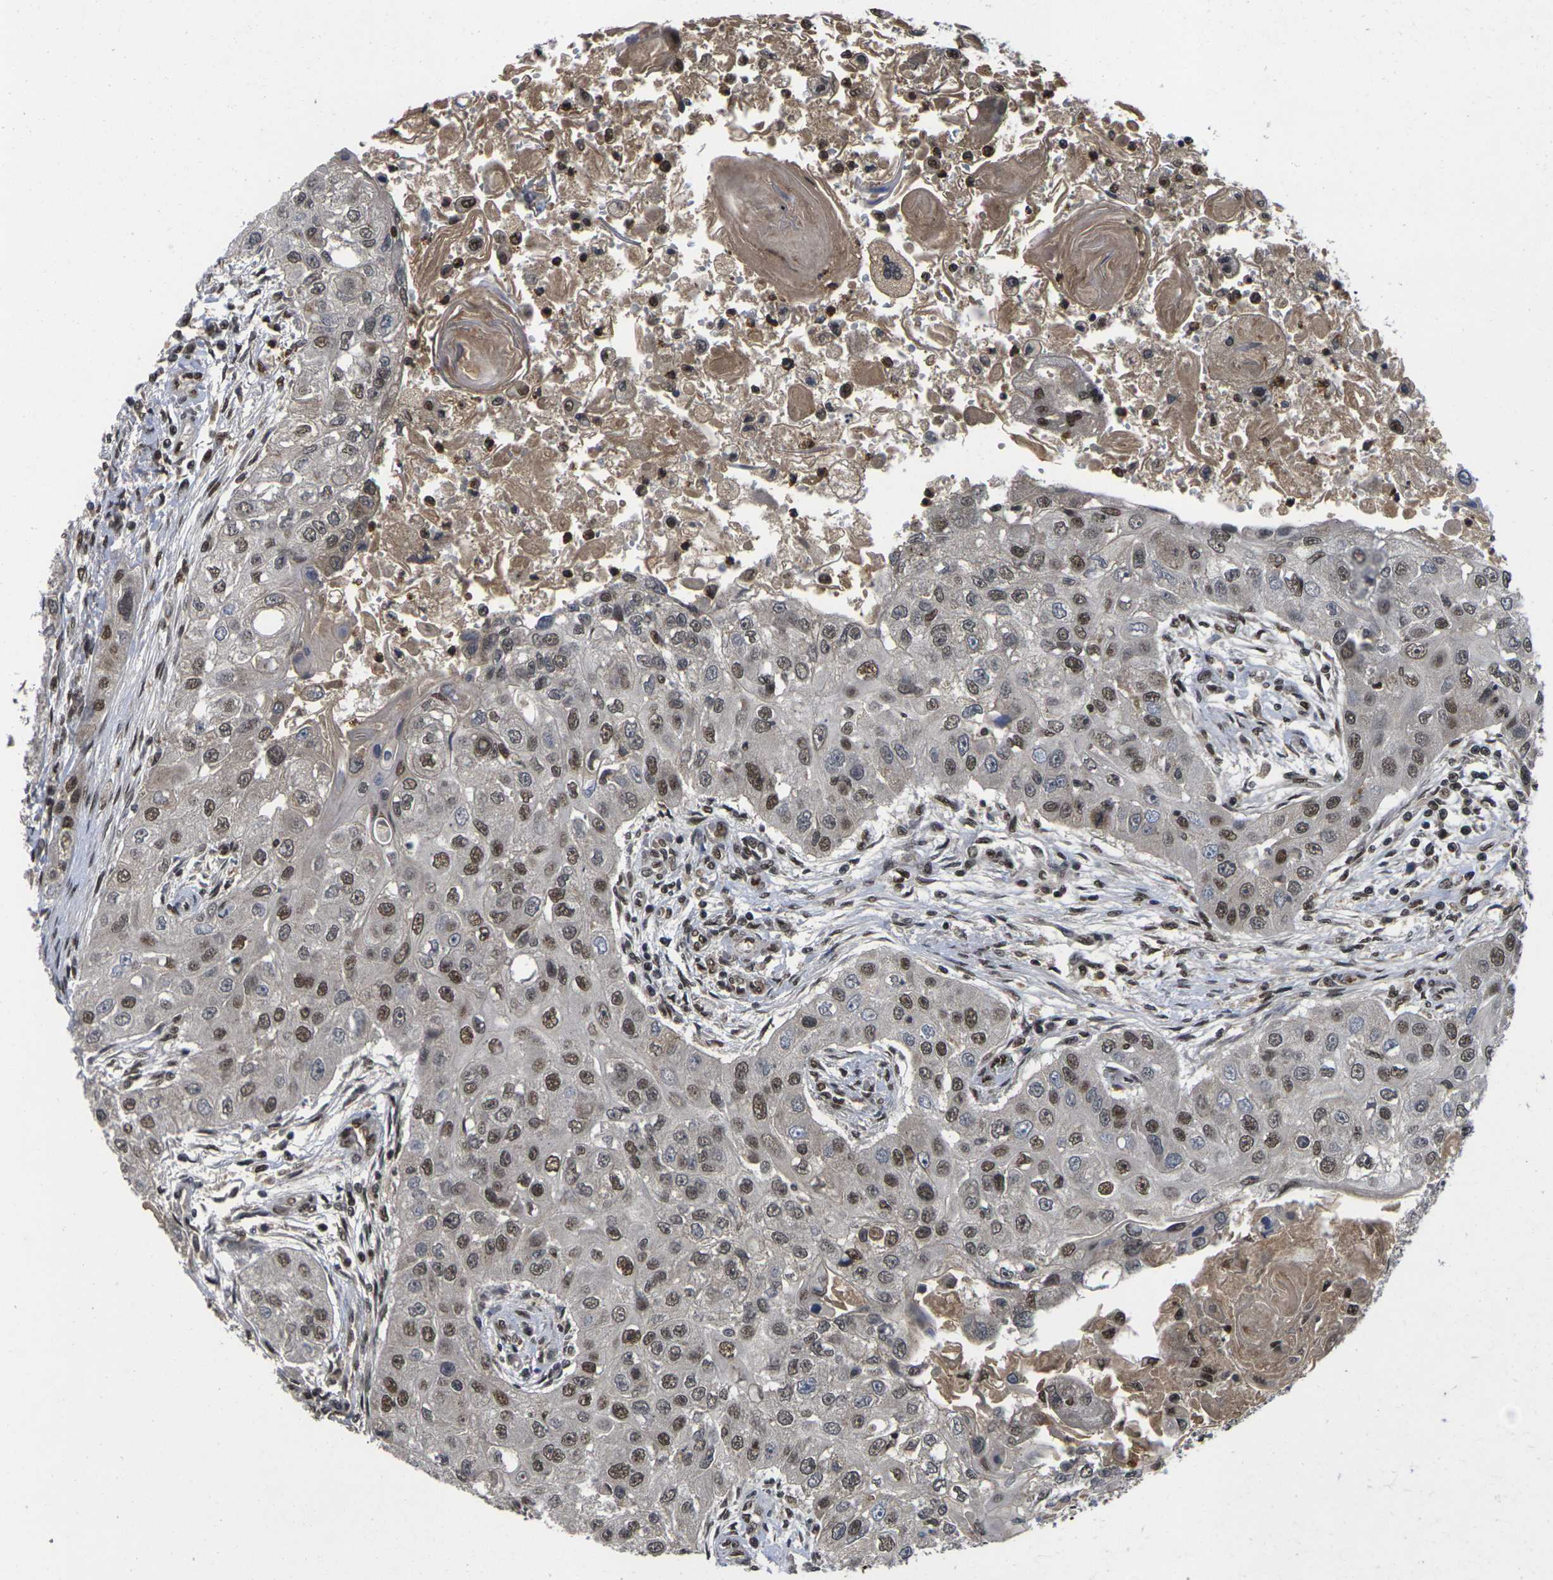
{"staining": {"intensity": "moderate", "quantity": "25%-75%", "location": "nuclear"}, "tissue": "head and neck cancer", "cell_type": "Tumor cells", "image_type": "cancer", "snomed": [{"axis": "morphology", "description": "Normal tissue, NOS"}, {"axis": "morphology", "description": "Squamous cell carcinoma, NOS"}, {"axis": "topography", "description": "Skeletal muscle"}, {"axis": "topography", "description": "Head-Neck"}], "caption": "Immunohistochemistry (IHC) (DAB) staining of head and neck squamous cell carcinoma exhibits moderate nuclear protein positivity in about 25%-75% of tumor cells.", "gene": "GTF2E1", "patient": {"sex": "male", "age": 51}}